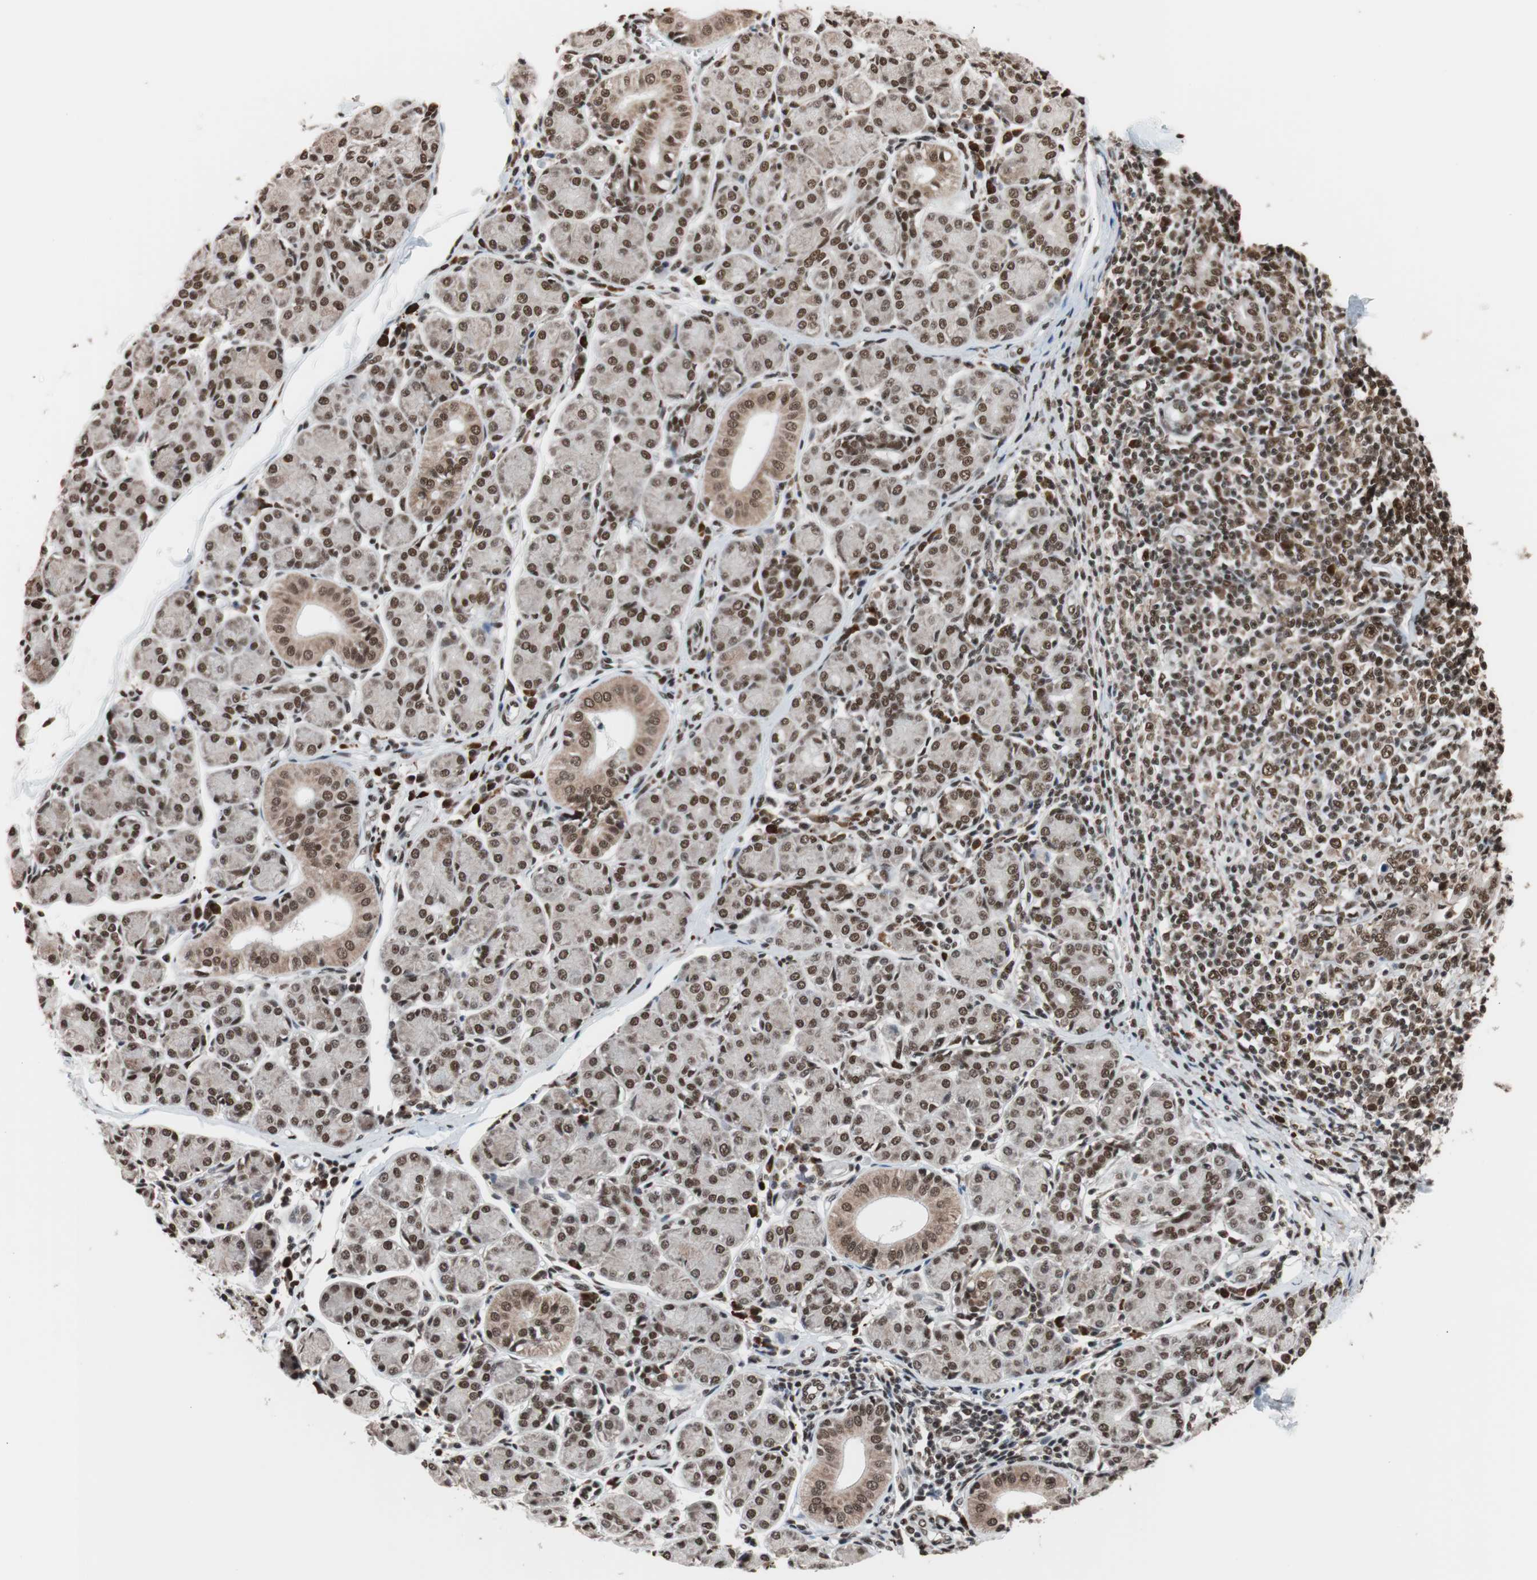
{"staining": {"intensity": "strong", "quantity": ">75%", "location": "nuclear"}, "tissue": "salivary gland", "cell_type": "Glandular cells", "image_type": "normal", "snomed": [{"axis": "morphology", "description": "Normal tissue, NOS"}, {"axis": "morphology", "description": "Inflammation, NOS"}, {"axis": "topography", "description": "Lymph node"}, {"axis": "topography", "description": "Salivary gland"}], "caption": "Benign salivary gland reveals strong nuclear expression in about >75% of glandular cells, visualized by immunohistochemistry.", "gene": "CHAMP1", "patient": {"sex": "male", "age": 3}}